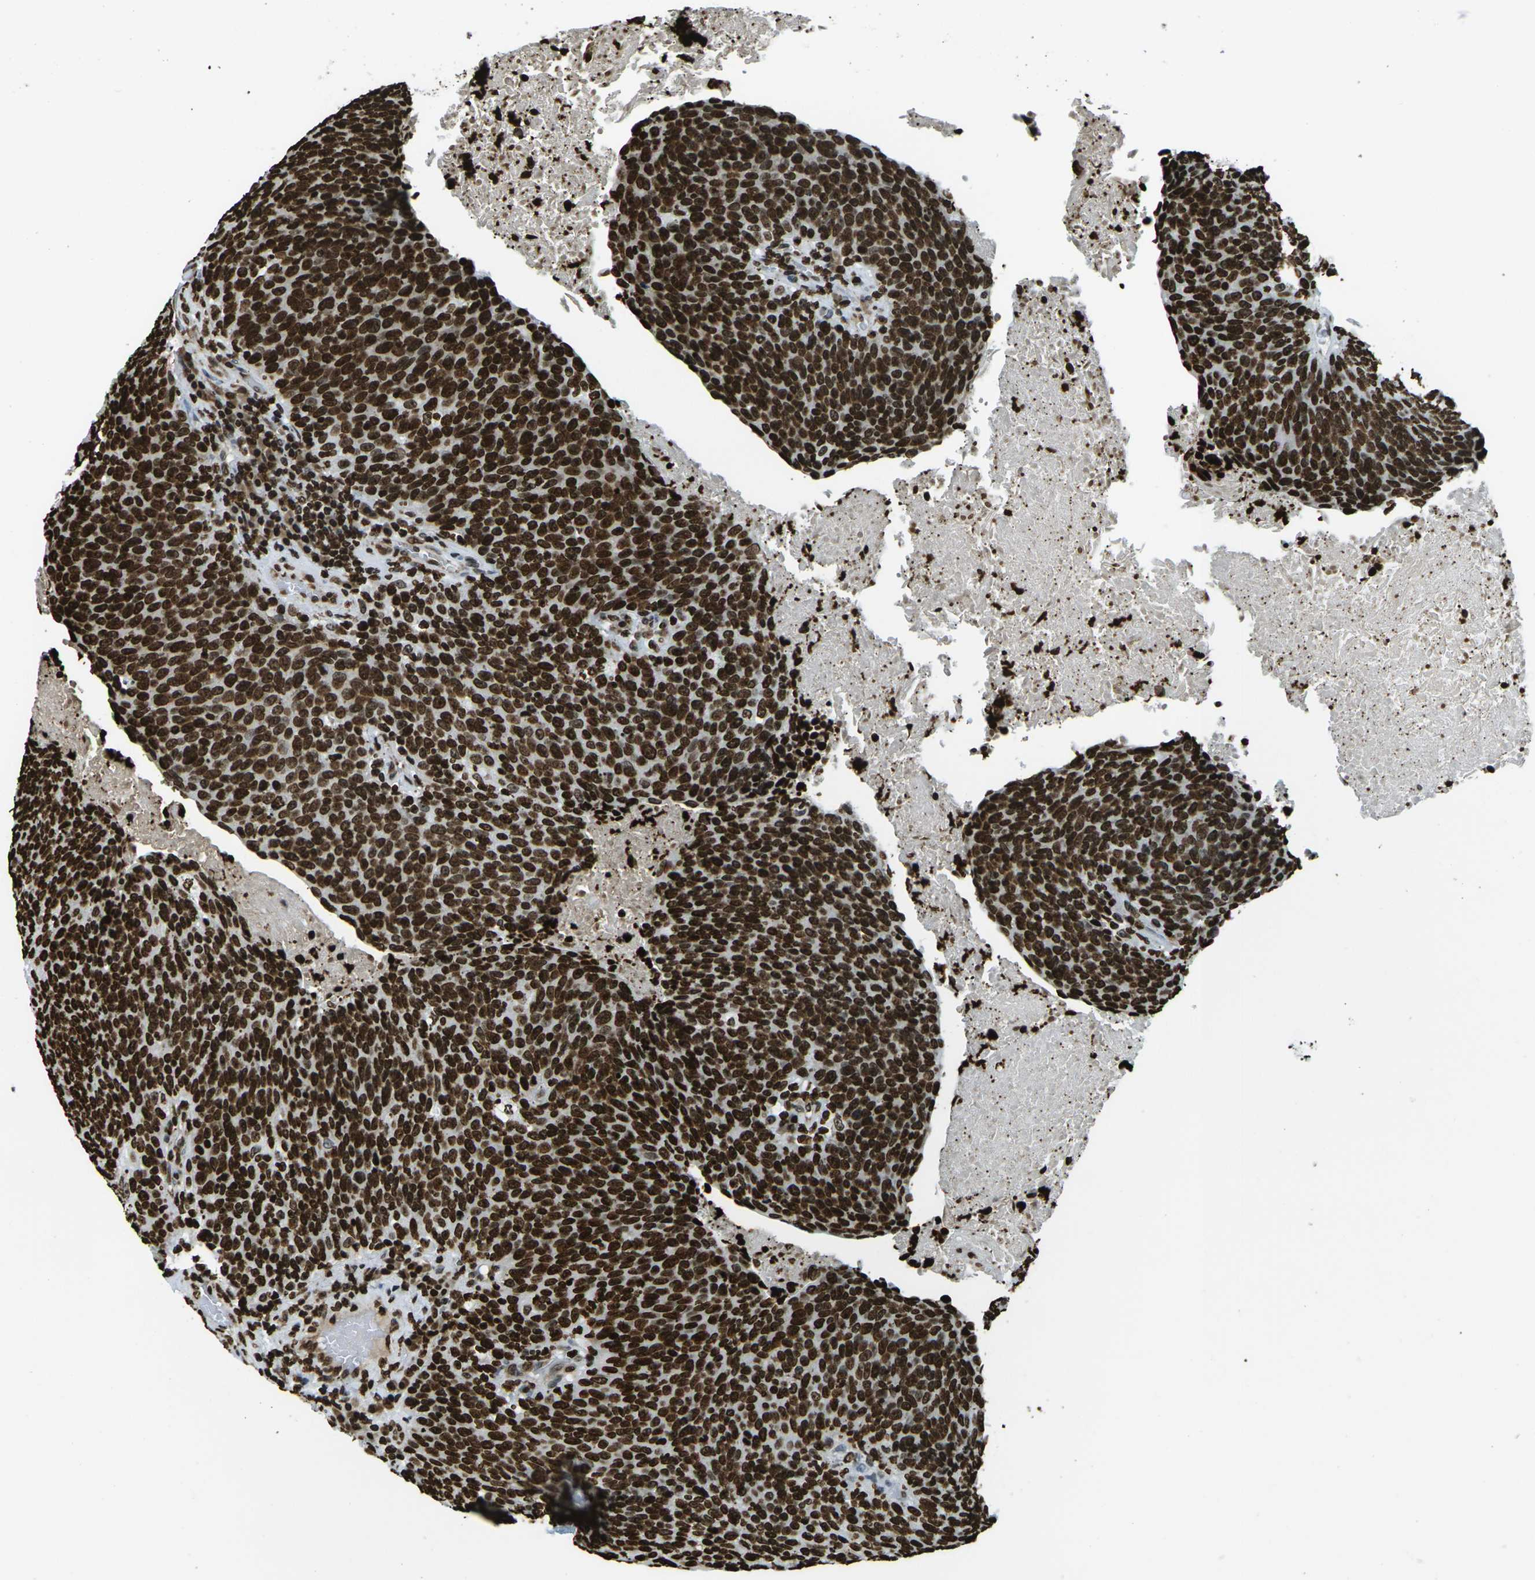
{"staining": {"intensity": "strong", "quantity": ">75%", "location": "nuclear"}, "tissue": "head and neck cancer", "cell_type": "Tumor cells", "image_type": "cancer", "snomed": [{"axis": "morphology", "description": "Squamous cell carcinoma, NOS"}, {"axis": "morphology", "description": "Squamous cell carcinoma, metastatic, NOS"}, {"axis": "topography", "description": "Lymph node"}, {"axis": "topography", "description": "Head-Neck"}], "caption": "Protein staining by immunohistochemistry (IHC) demonstrates strong nuclear positivity in about >75% of tumor cells in squamous cell carcinoma (head and neck).", "gene": "H1-2", "patient": {"sex": "male", "age": 62}}